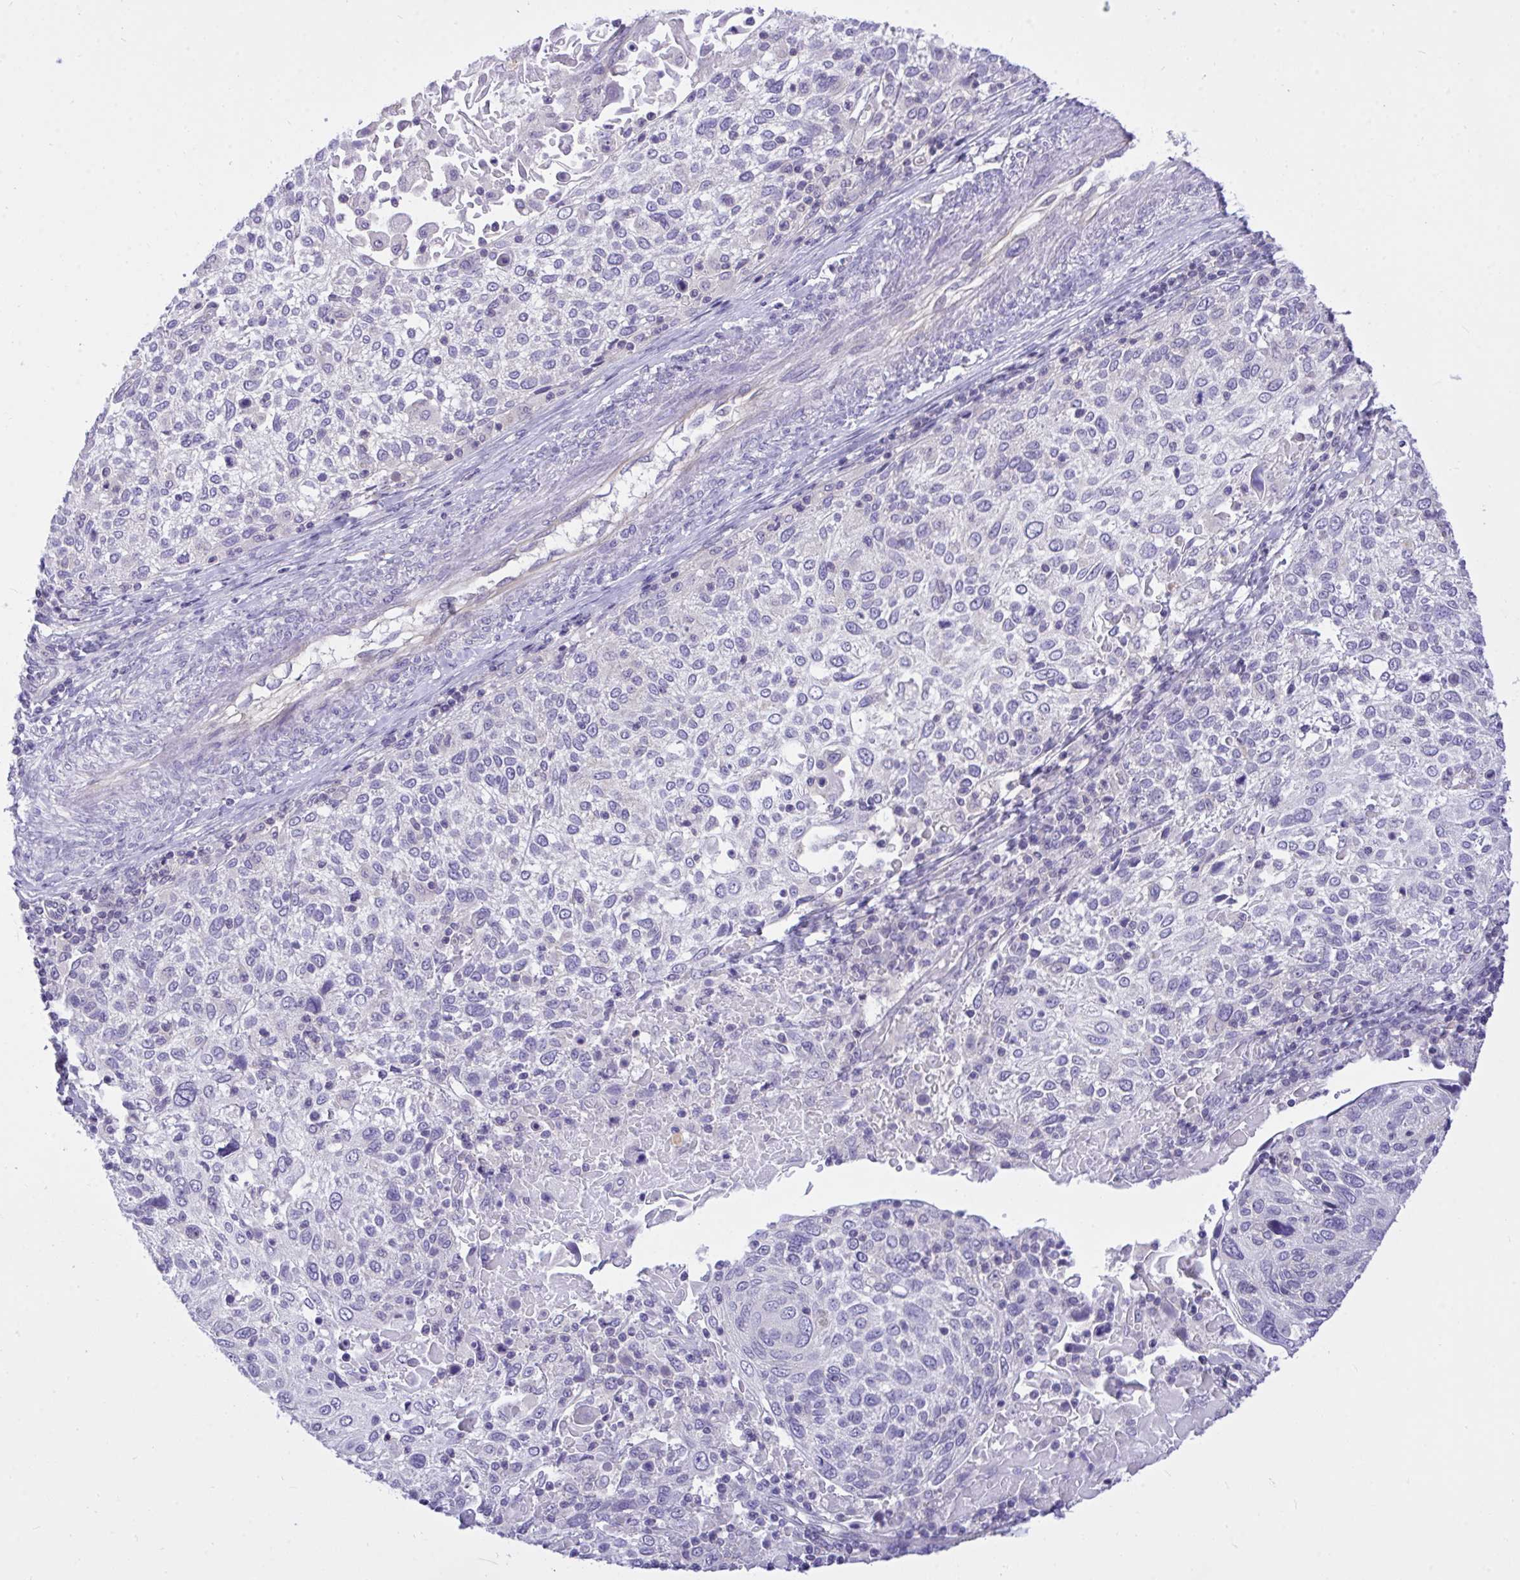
{"staining": {"intensity": "negative", "quantity": "none", "location": "none"}, "tissue": "cervical cancer", "cell_type": "Tumor cells", "image_type": "cancer", "snomed": [{"axis": "morphology", "description": "Squamous cell carcinoma, NOS"}, {"axis": "topography", "description": "Cervix"}], "caption": "Squamous cell carcinoma (cervical) stained for a protein using immunohistochemistry displays no positivity tumor cells.", "gene": "TLN2", "patient": {"sex": "female", "age": 61}}